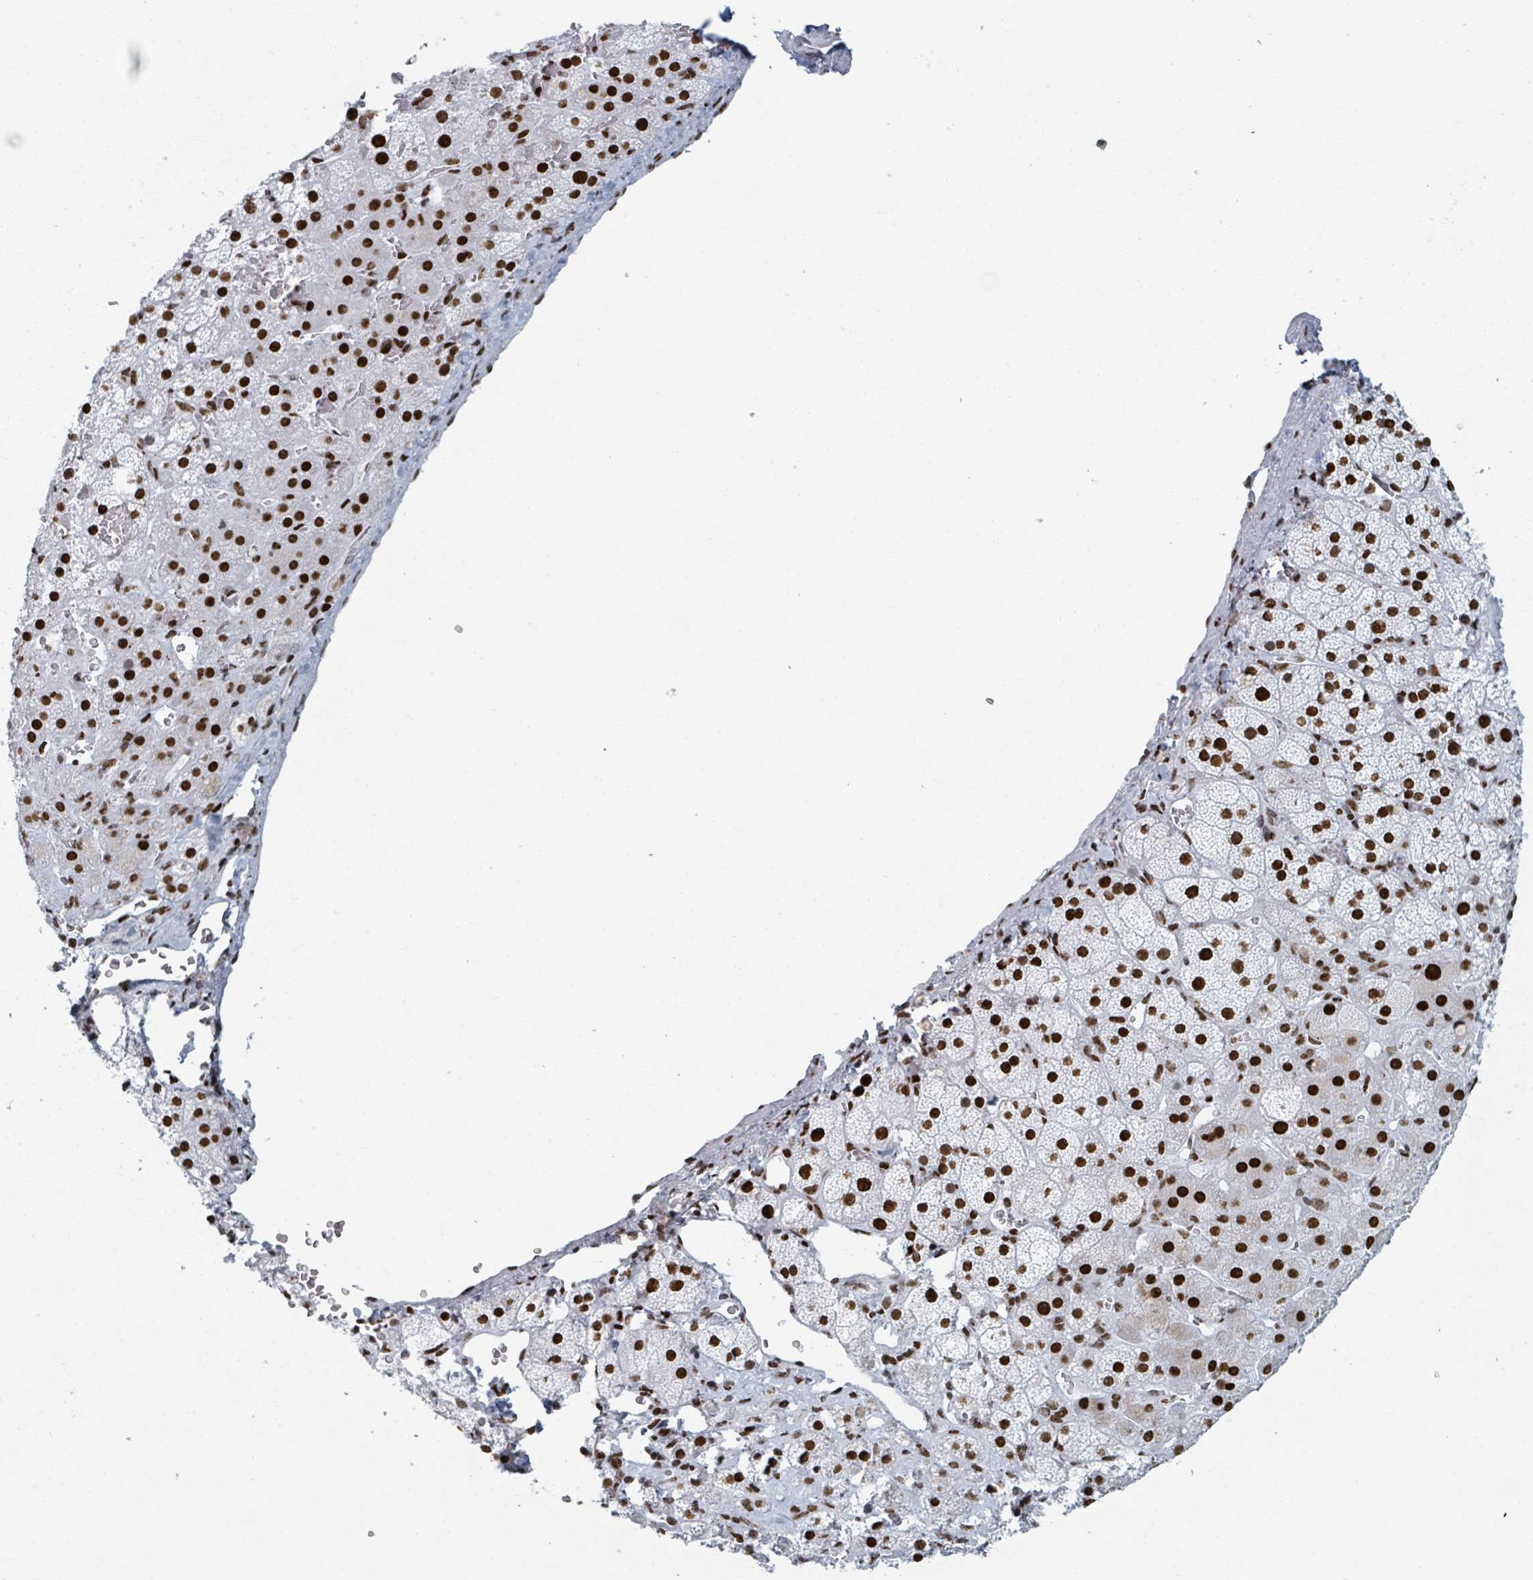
{"staining": {"intensity": "strong", "quantity": ">75%", "location": "nuclear"}, "tissue": "adrenal gland", "cell_type": "Glandular cells", "image_type": "normal", "snomed": [{"axis": "morphology", "description": "Normal tissue, NOS"}, {"axis": "topography", "description": "Adrenal gland"}], "caption": "Adrenal gland stained with a brown dye reveals strong nuclear positive expression in approximately >75% of glandular cells.", "gene": "DHX16", "patient": {"sex": "male", "age": 57}}